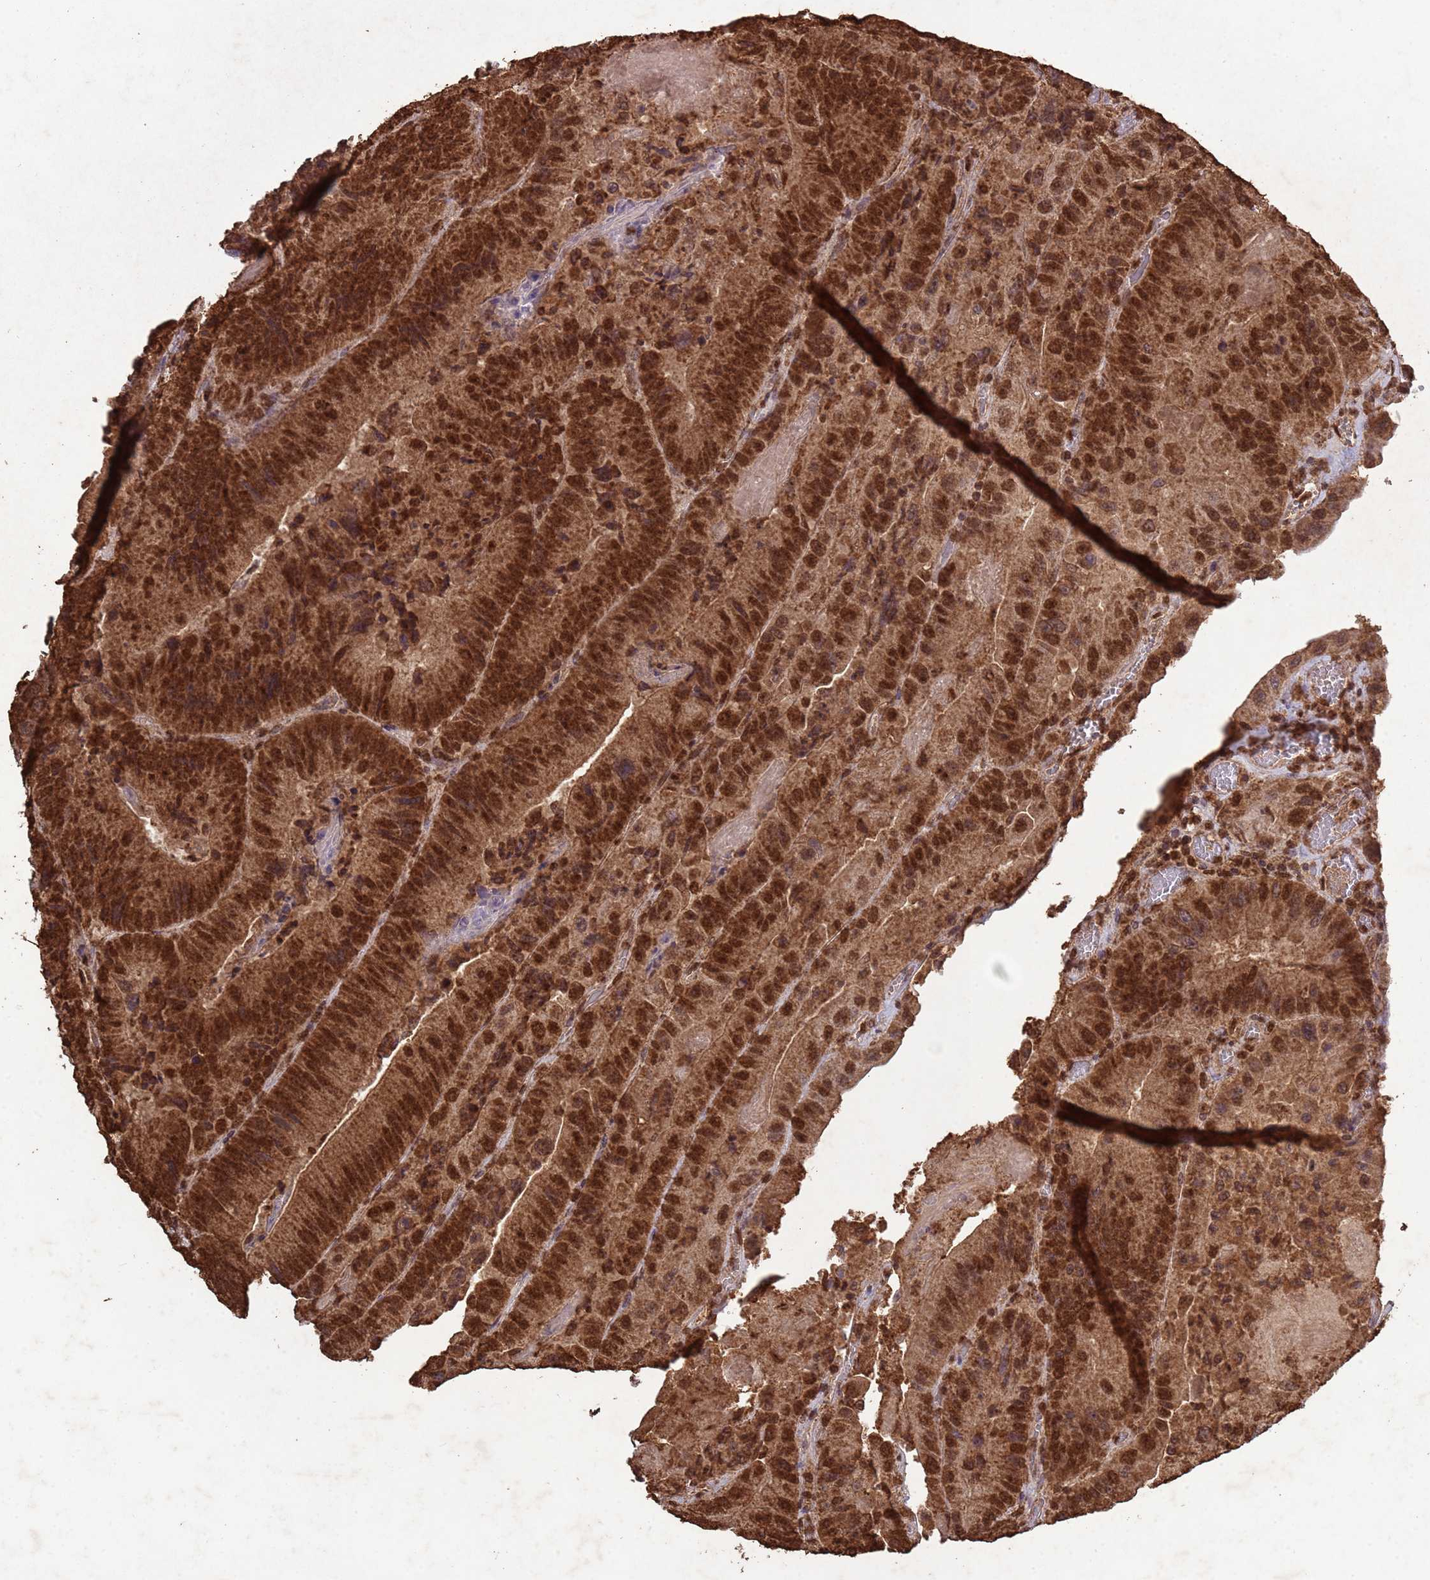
{"staining": {"intensity": "strong", "quantity": ">75%", "location": "cytoplasmic/membranous,nuclear"}, "tissue": "colorectal cancer", "cell_type": "Tumor cells", "image_type": "cancer", "snomed": [{"axis": "morphology", "description": "Adenocarcinoma, NOS"}, {"axis": "topography", "description": "Colon"}], "caption": "Brown immunohistochemical staining in human colorectal cancer exhibits strong cytoplasmic/membranous and nuclear staining in about >75% of tumor cells.", "gene": "HDAC10", "patient": {"sex": "female", "age": 86}}